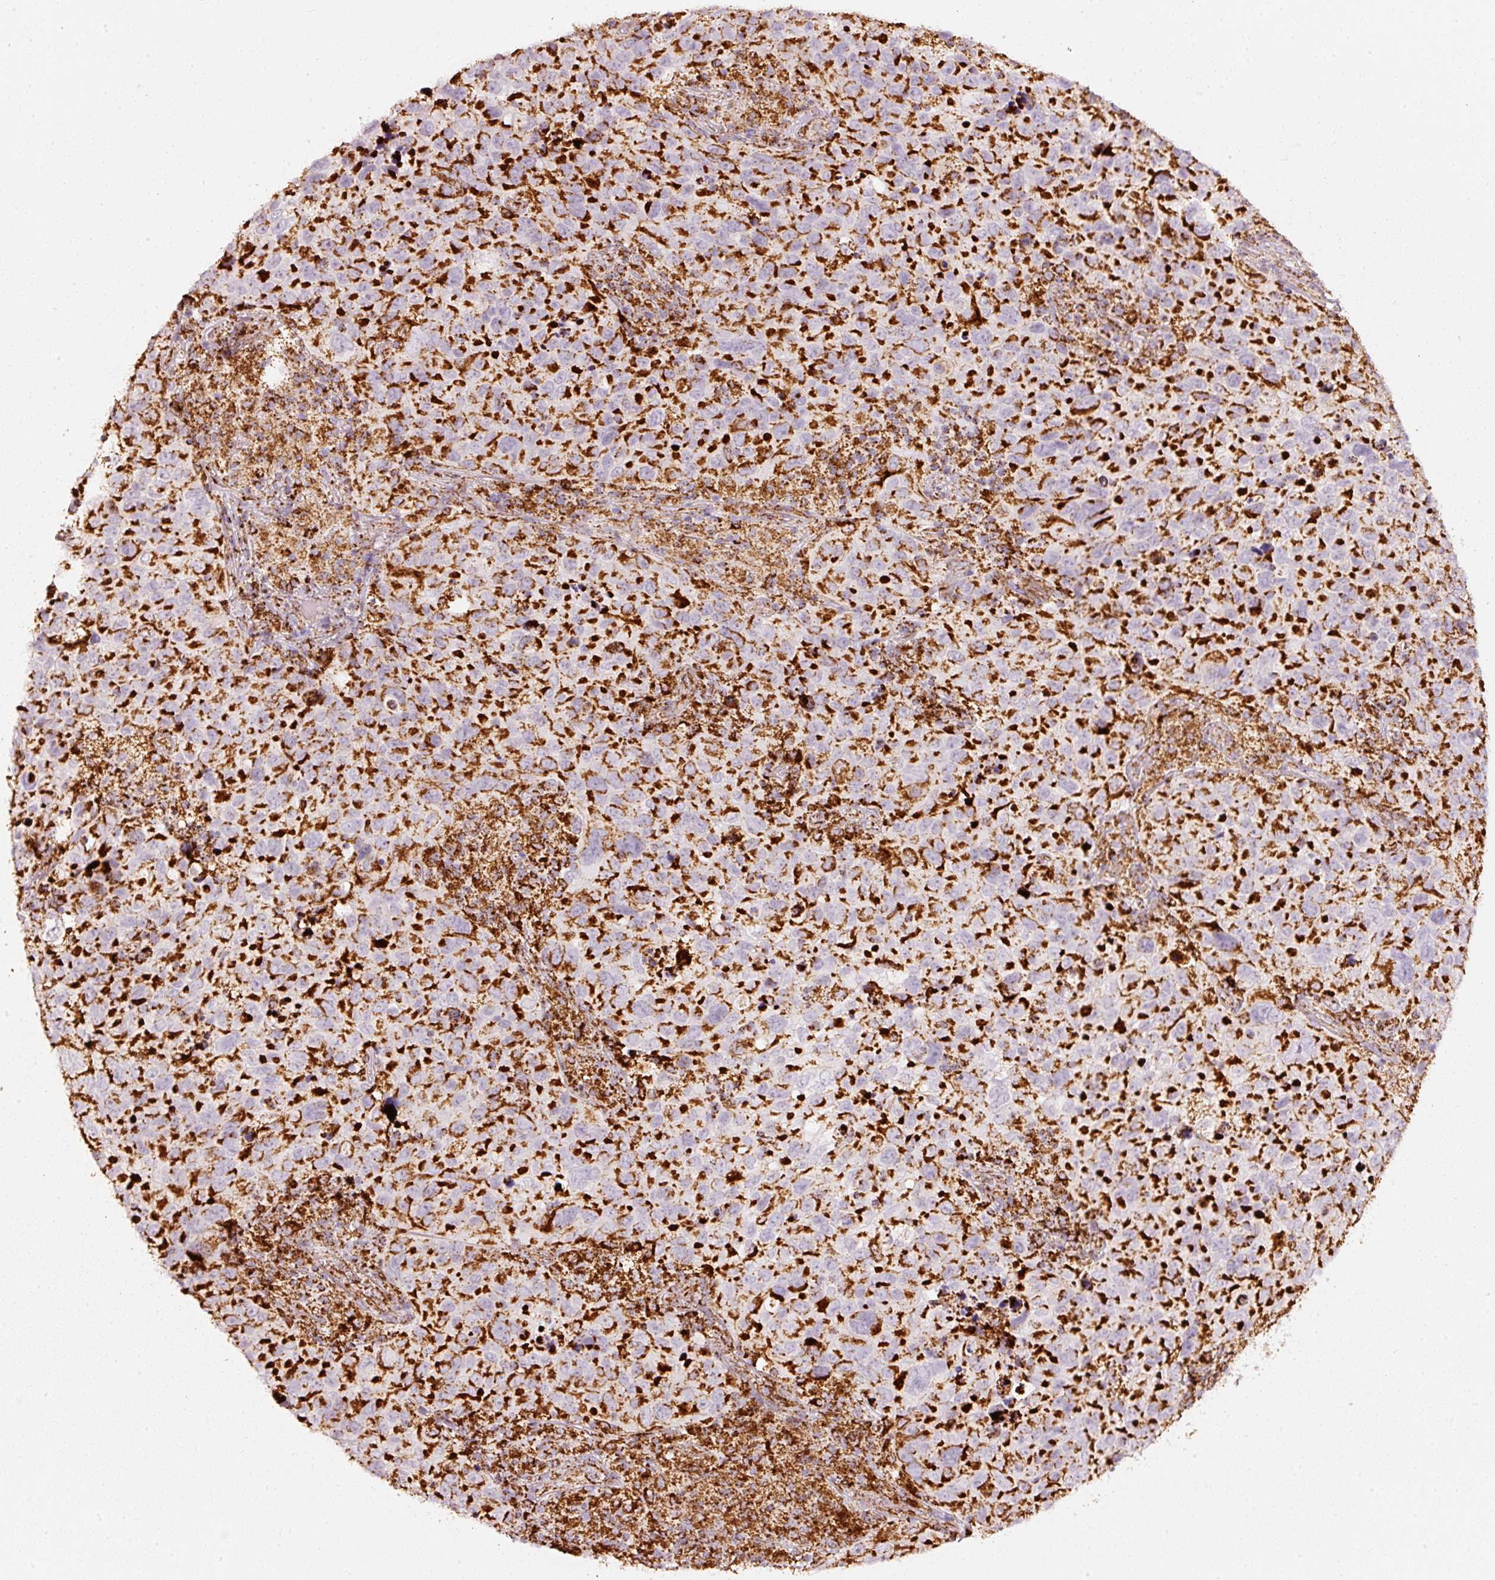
{"staining": {"intensity": "strong", "quantity": ">75%", "location": "cytoplasmic/membranous"}, "tissue": "cervical cancer", "cell_type": "Tumor cells", "image_type": "cancer", "snomed": [{"axis": "morphology", "description": "Squamous cell carcinoma, NOS"}, {"axis": "topography", "description": "Cervix"}], "caption": "Squamous cell carcinoma (cervical) stained with DAB immunohistochemistry reveals high levels of strong cytoplasmic/membranous expression in about >75% of tumor cells.", "gene": "UQCRC1", "patient": {"sex": "female", "age": 44}}